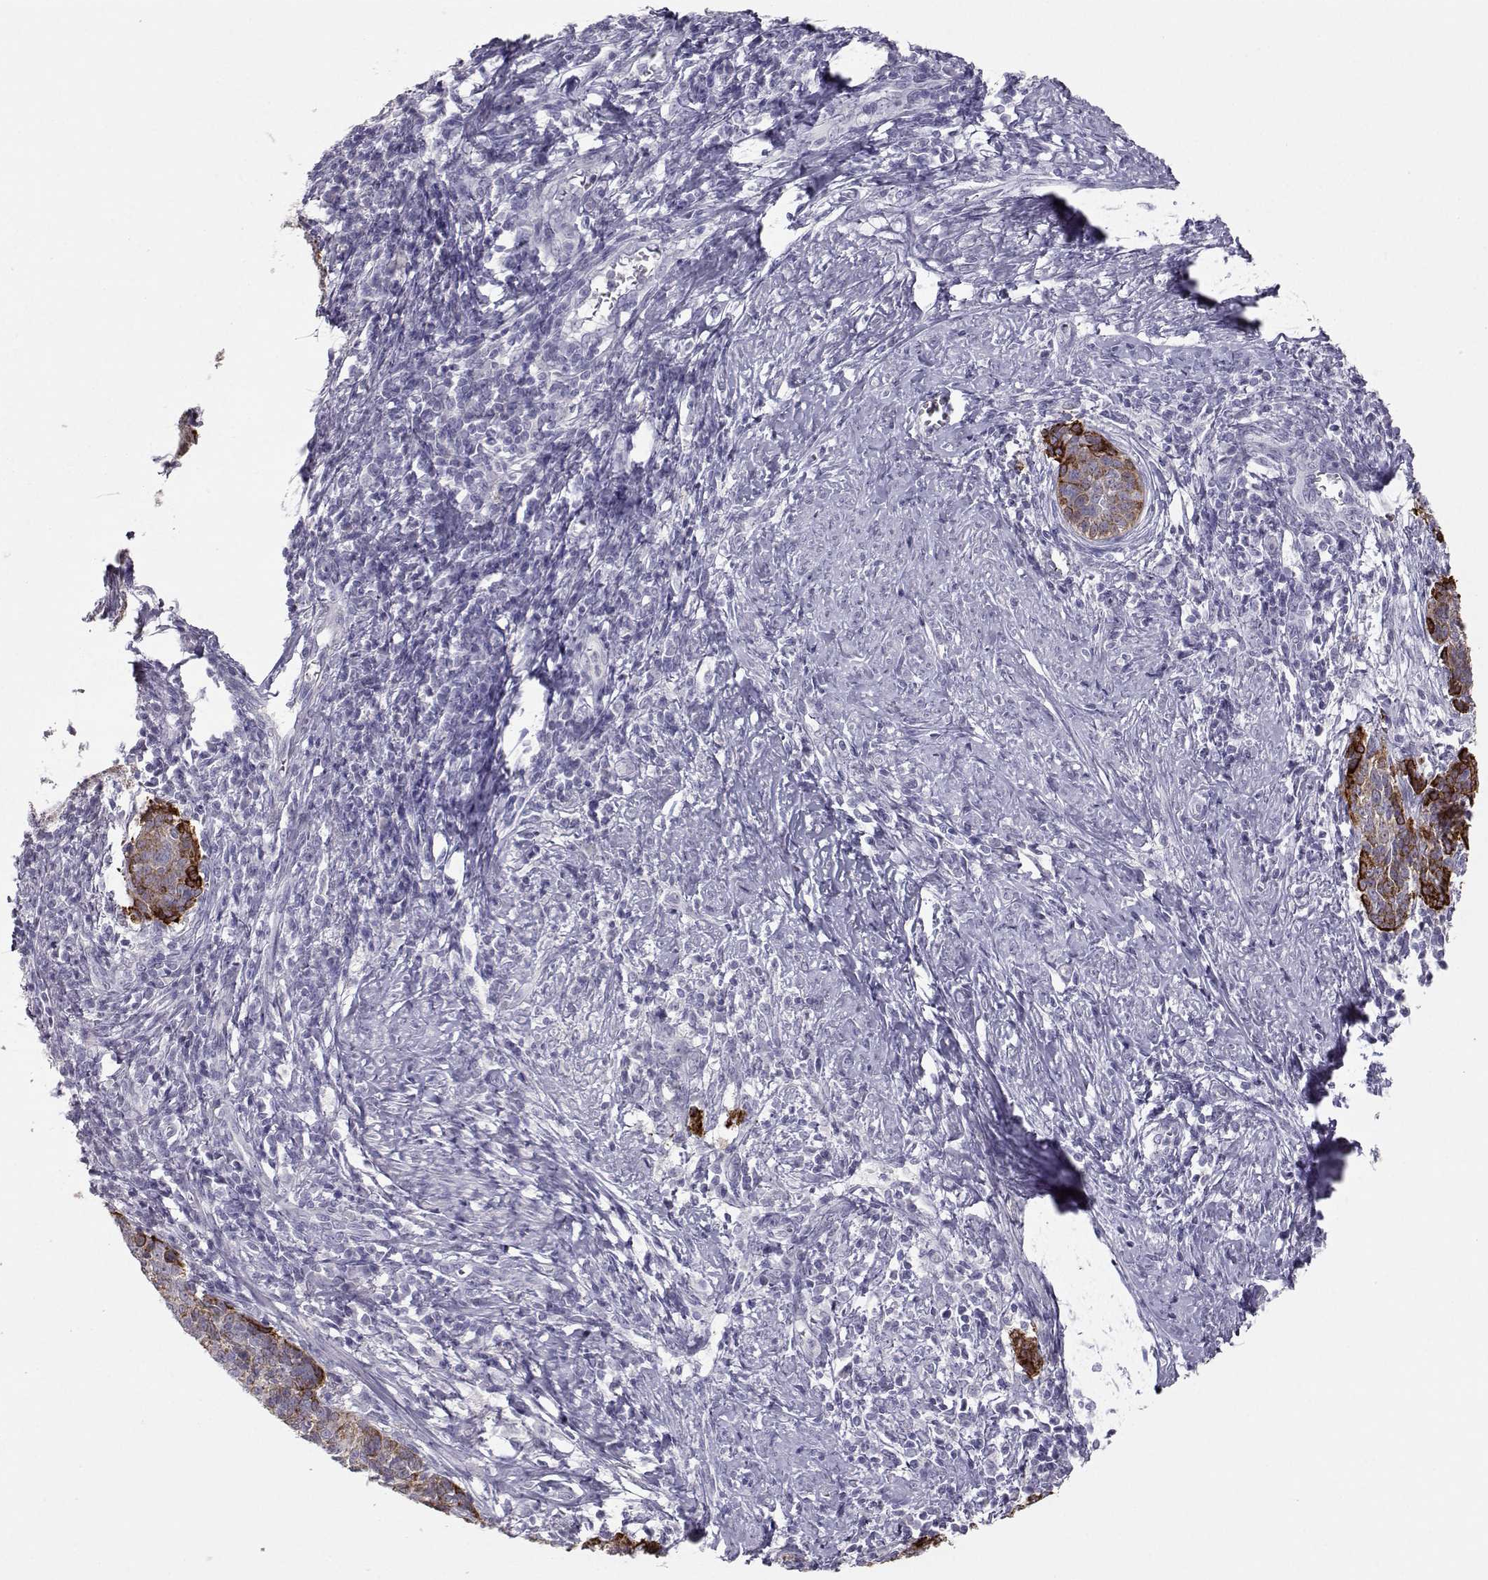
{"staining": {"intensity": "strong", "quantity": "<25%", "location": "cytoplasmic/membranous"}, "tissue": "cervical cancer", "cell_type": "Tumor cells", "image_type": "cancer", "snomed": [{"axis": "morphology", "description": "Squamous cell carcinoma, NOS"}, {"axis": "topography", "description": "Cervix"}], "caption": "Human cervical cancer stained for a protein (brown) shows strong cytoplasmic/membranous positive expression in about <25% of tumor cells.", "gene": "LAMB3", "patient": {"sex": "female", "age": 39}}